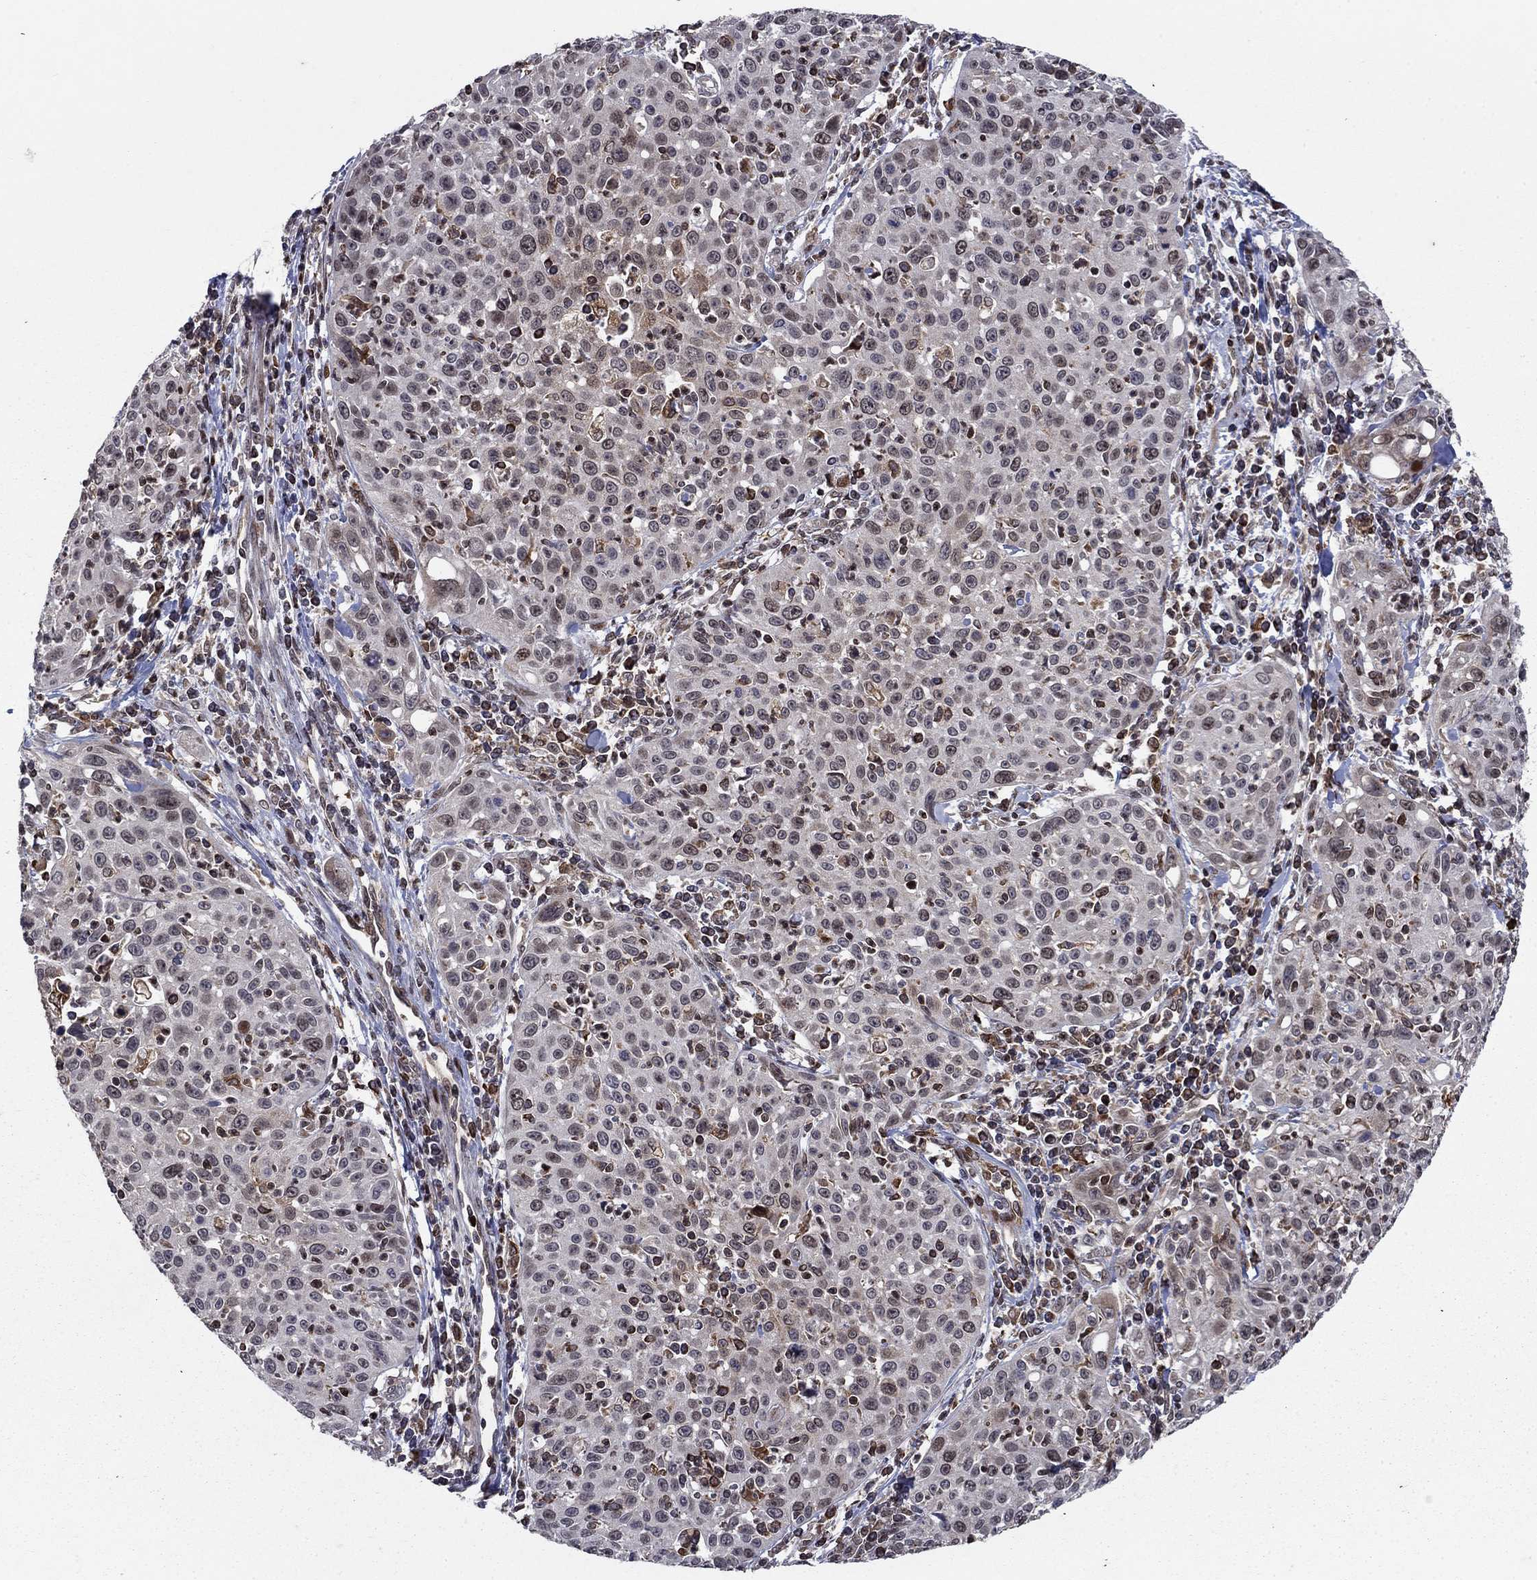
{"staining": {"intensity": "weak", "quantity": "<25%", "location": "cytoplasmic/membranous"}, "tissue": "cervical cancer", "cell_type": "Tumor cells", "image_type": "cancer", "snomed": [{"axis": "morphology", "description": "Squamous cell carcinoma, NOS"}, {"axis": "topography", "description": "Cervix"}], "caption": "IHC of cervical cancer (squamous cell carcinoma) reveals no positivity in tumor cells.", "gene": "DHRS7", "patient": {"sex": "female", "age": 26}}